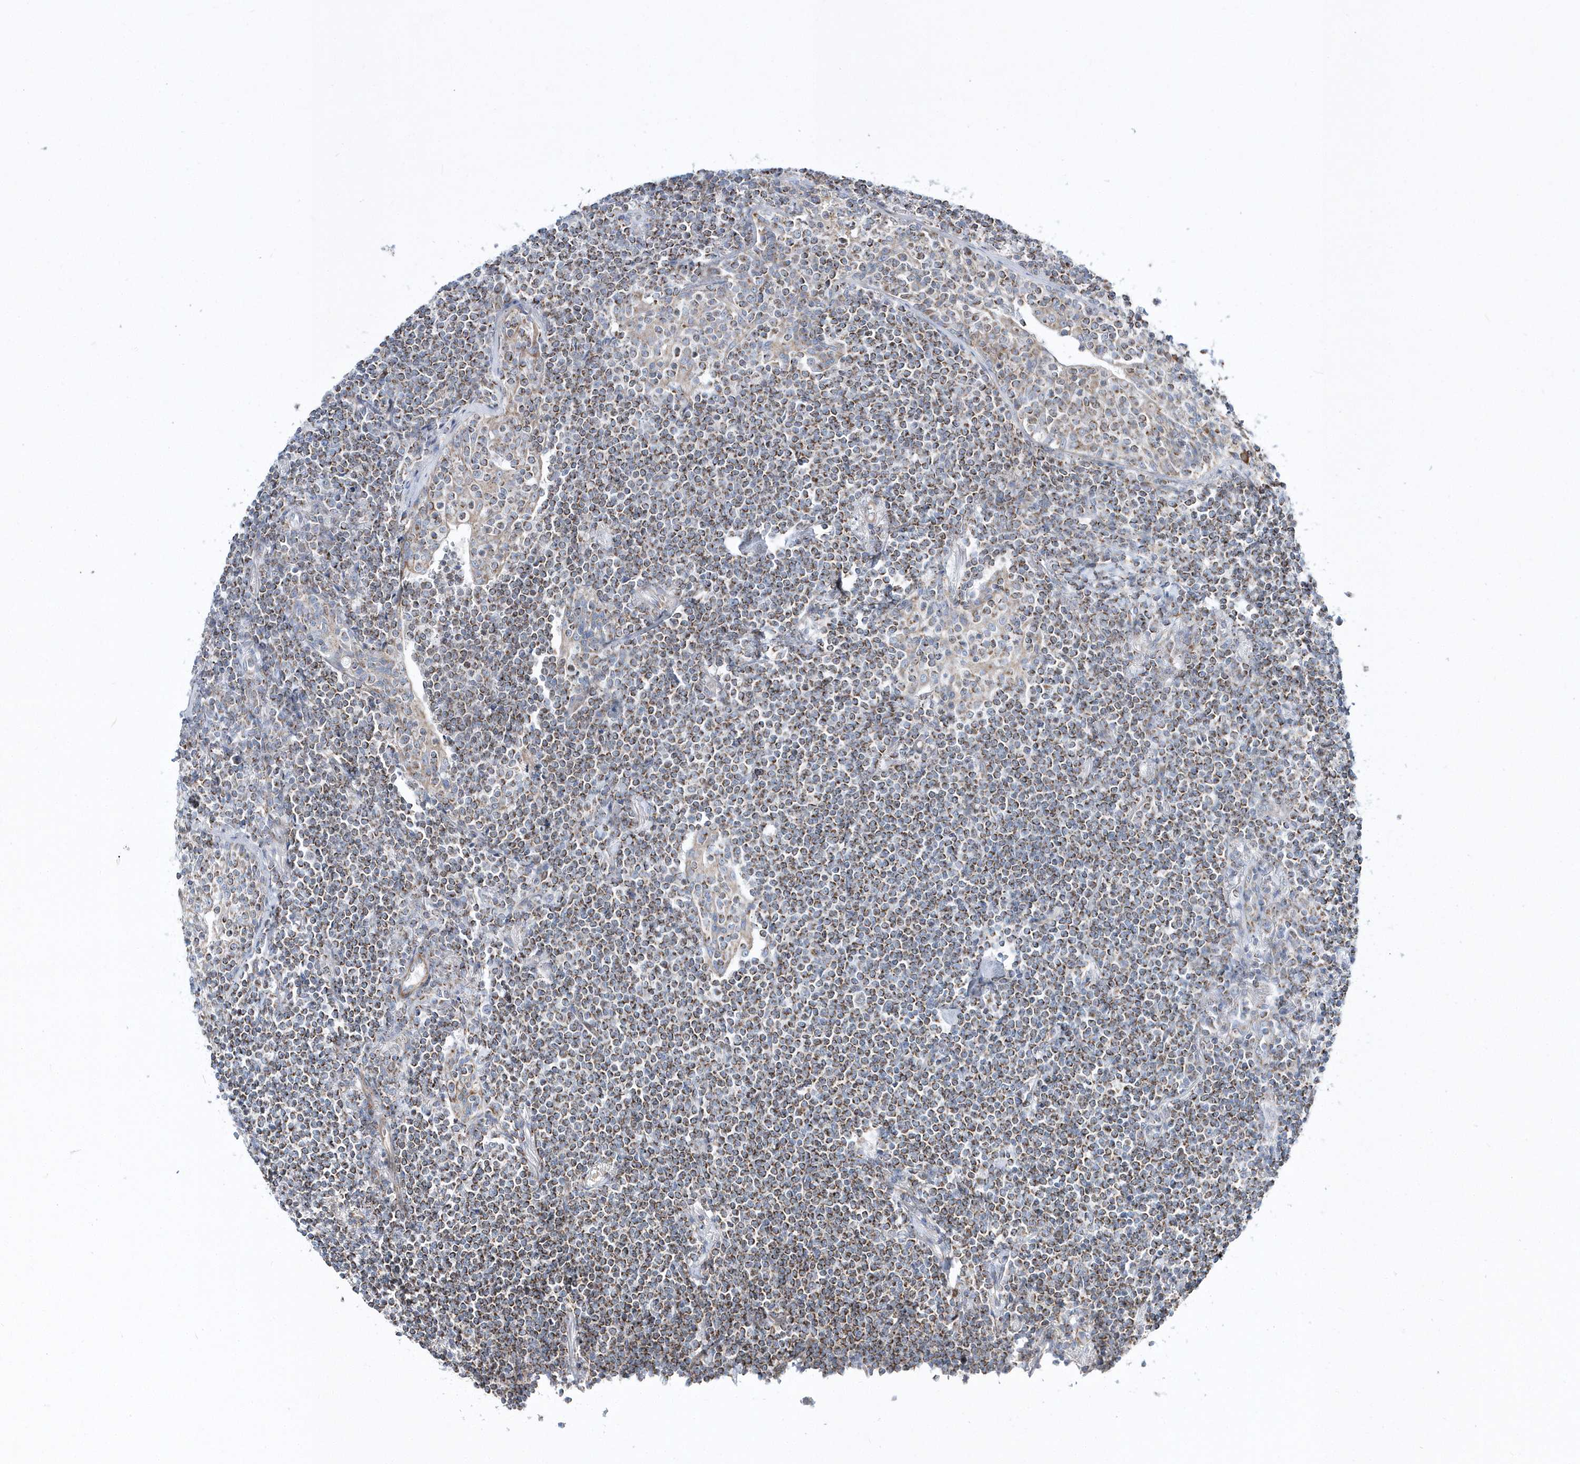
{"staining": {"intensity": "moderate", "quantity": ">75%", "location": "cytoplasmic/membranous"}, "tissue": "lymphoma", "cell_type": "Tumor cells", "image_type": "cancer", "snomed": [{"axis": "morphology", "description": "Malignant lymphoma, non-Hodgkin's type, Low grade"}, {"axis": "topography", "description": "Lung"}], "caption": "Immunohistochemistry of lymphoma demonstrates medium levels of moderate cytoplasmic/membranous positivity in approximately >75% of tumor cells. (DAB (3,3'-diaminobenzidine) = brown stain, brightfield microscopy at high magnification).", "gene": "OPA1", "patient": {"sex": "female", "age": 71}}